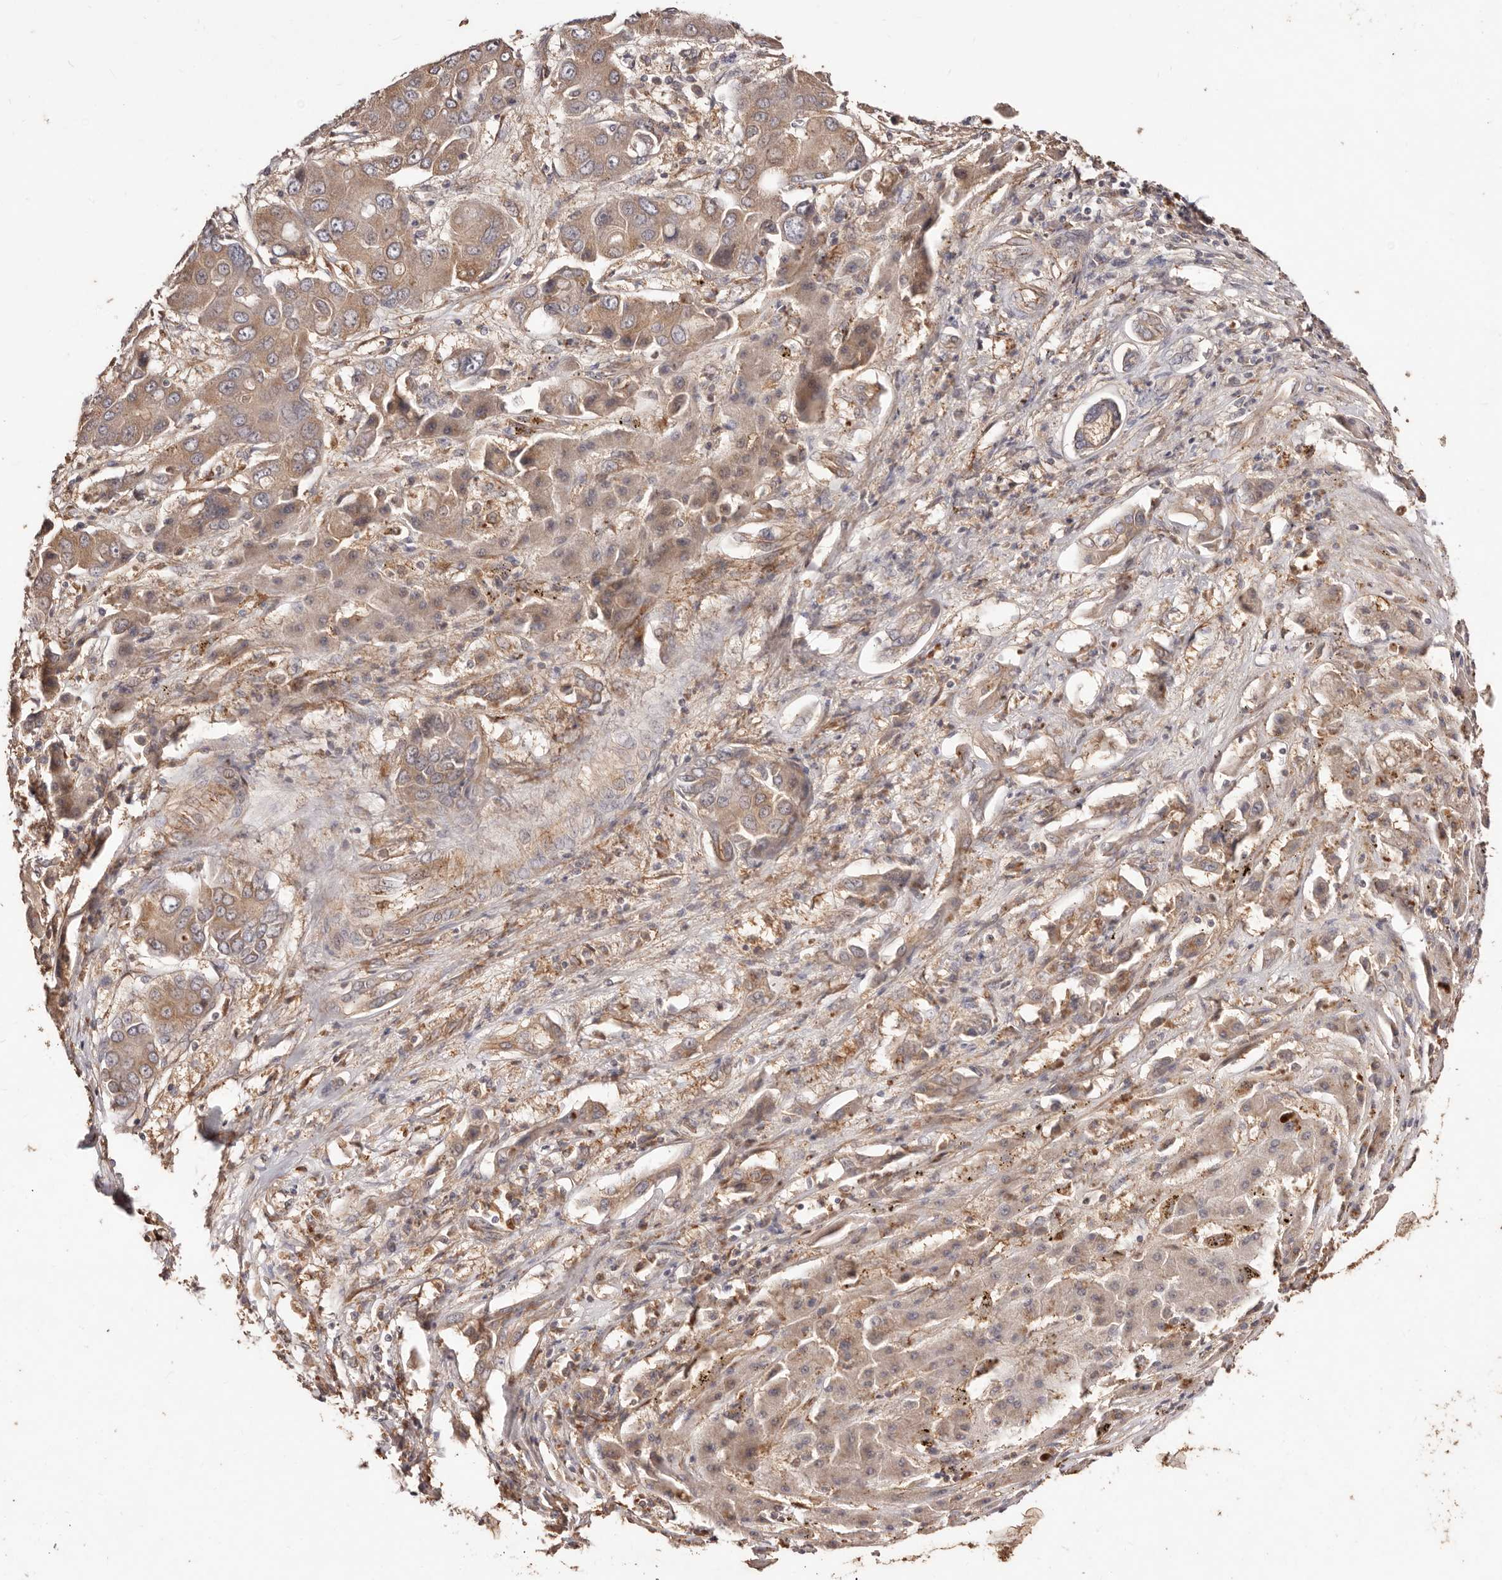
{"staining": {"intensity": "weak", "quantity": "<25%", "location": "cytoplasmic/membranous"}, "tissue": "liver cancer", "cell_type": "Tumor cells", "image_type": "cancer", "snomed": [{"axis": "morphology", "description": "Cholangiocarcinoma"}, {"axis": "topography", "description": "Liver"}], "caption": "Liver cholangiocarcinoma was stained to show a protein in brown. There is no significant staining in tumor cells.", "gene": "CCL14", "patient": {"sex": "male", "age": 67}}